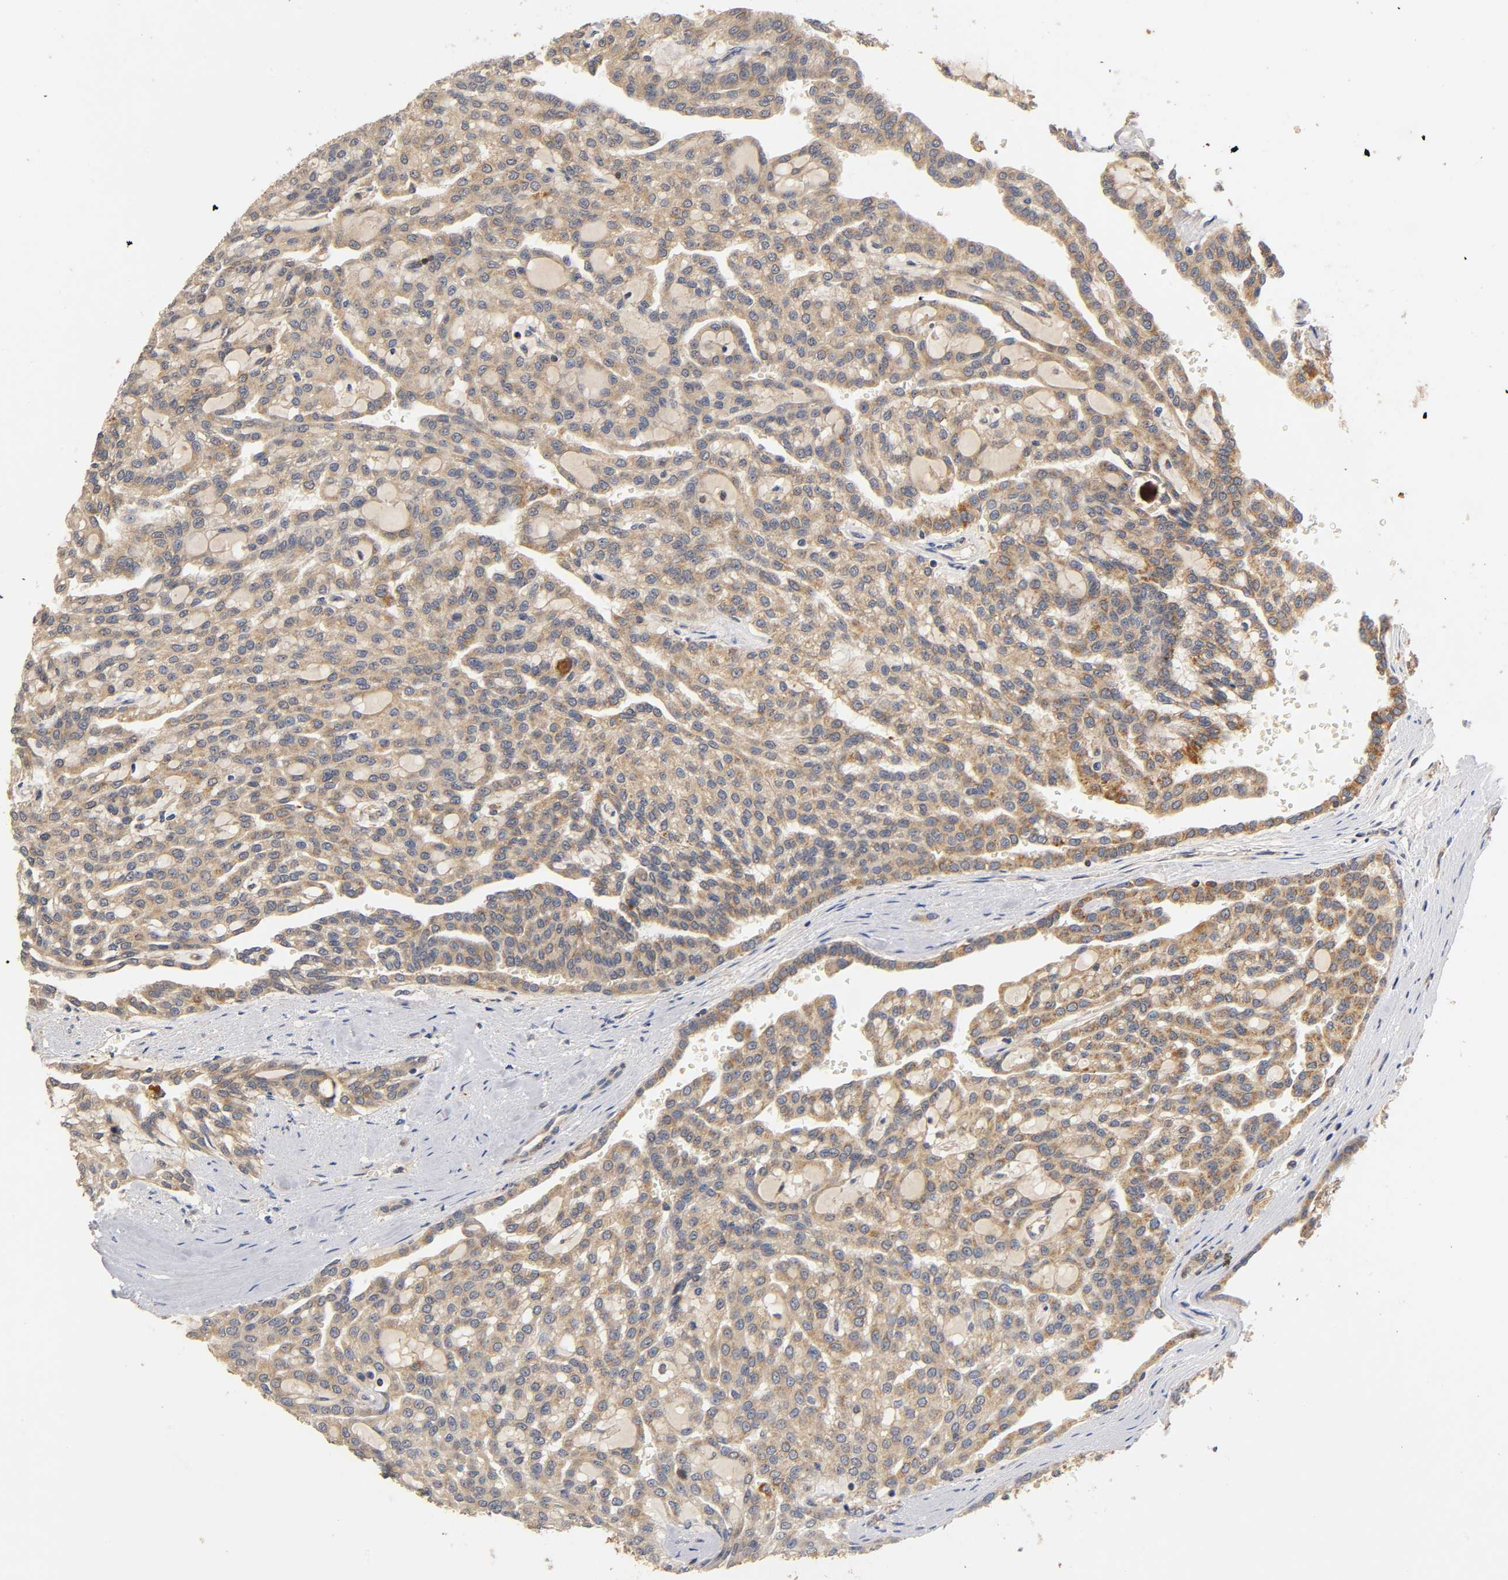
{"staining": {"intensity": "moderate", "quantity": ">75%", "location": "cytoplasmic/membranous"}, "tissue": "renal cancer", "cell_type": "Tumor cells", "image_type": "cancer", "snomed": [{"axis": "morphology", "description": "Adenocarcinoma, NOS"}, {"axis": "topography", "description": "Kidney"}], "caption": "Brown immunohistochemical staining in renal cancer shows moderate cytoplasmic/membranous staining in approximately >75% of tumor cells.", "gene": "SCAP", "patient": {"sex": "male", "age": 63}}